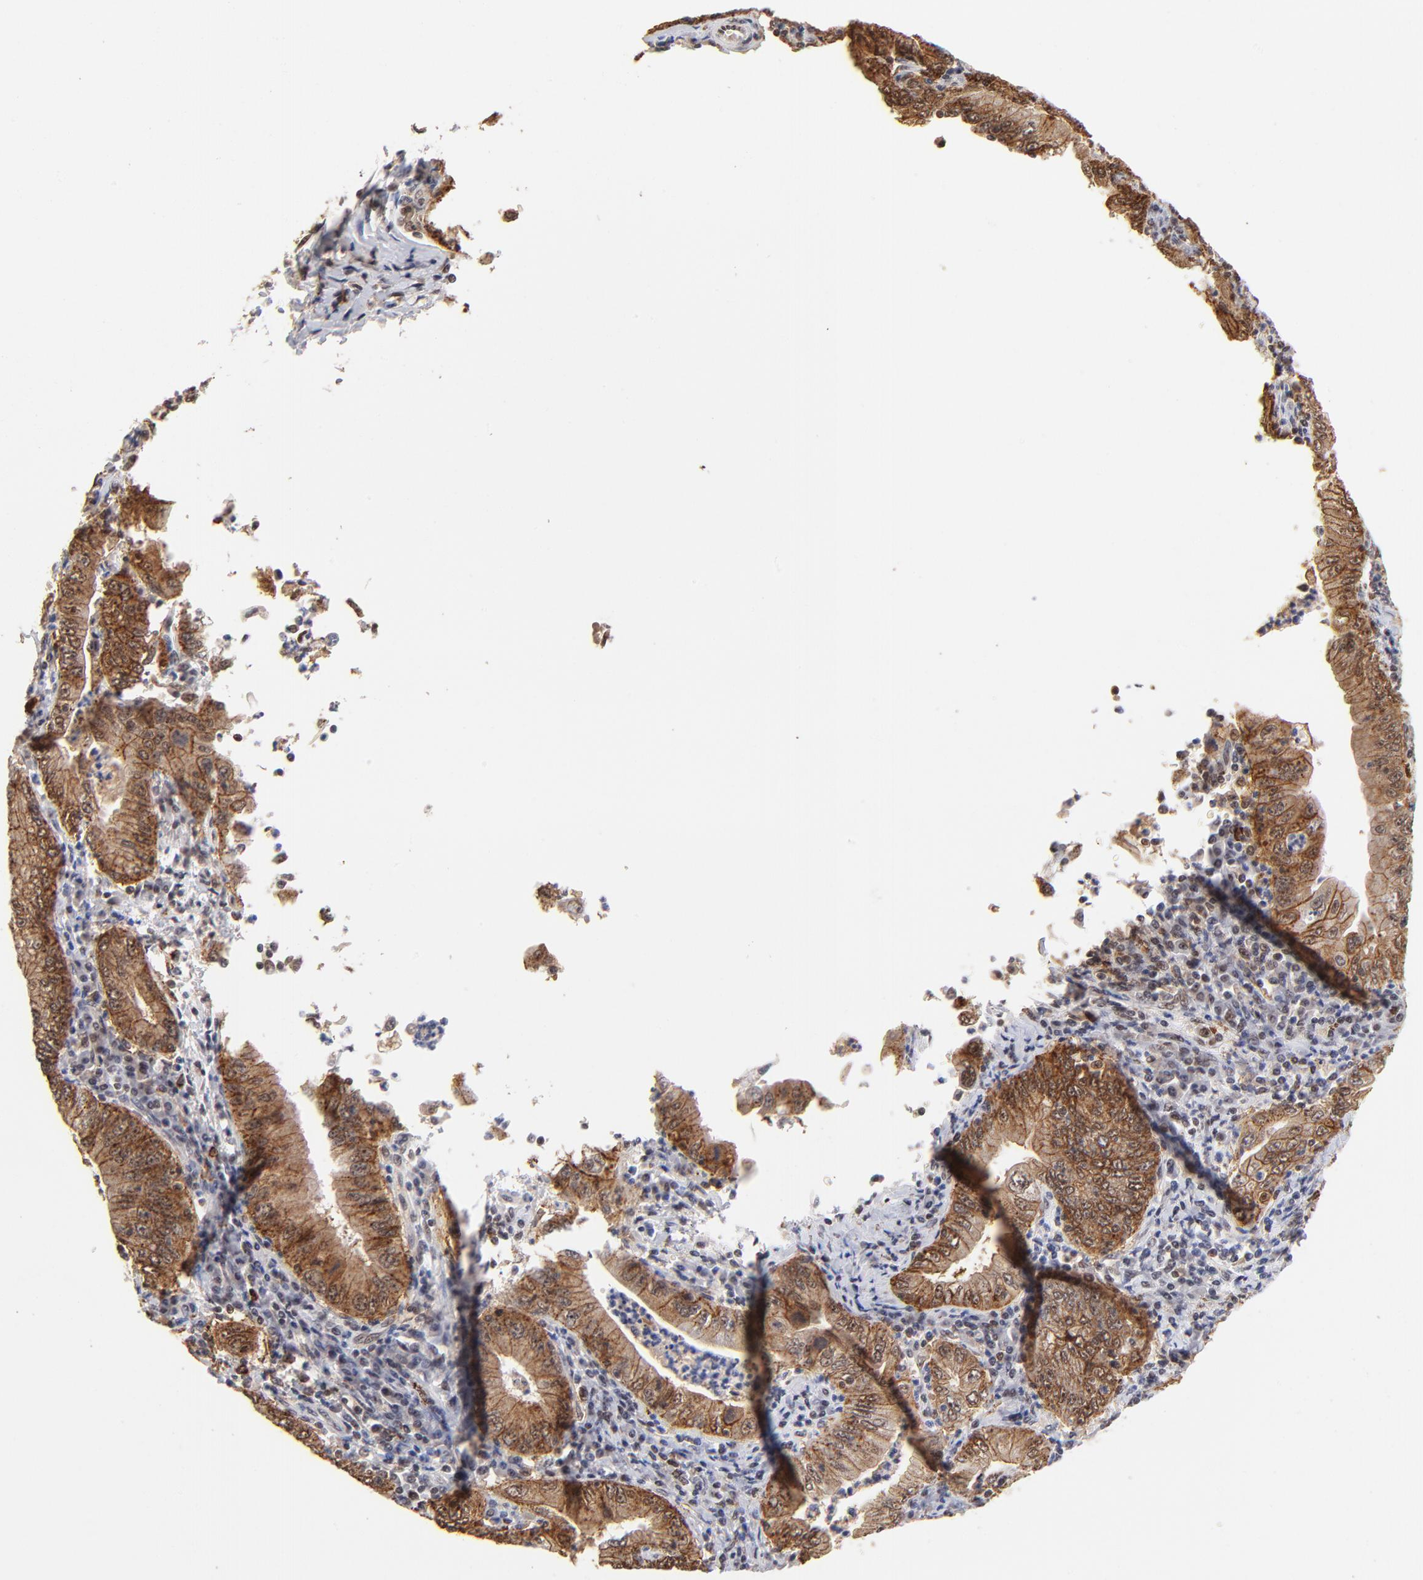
{"staining": {"intensity": "moderate", "quantity": ">75%", "location": "cytoplasmic/membranous,nuclear"}, "tissue": "stomach cancer", "cell_type": "Tumor cells", "image_type": "cancer", "snomed": [{"axis": "morphology", "description": "Normal tissue, NOS"}, {"axis": "morphology", "description": "Adenocarcinoma, NOS"}, {"axis": "topography", "description": "Esophagus"}, {"axis": "topography", "description": "Stomach, upper"}, {"axis": "topography", "description": "Peripheral nerve tissue"}], "caption": "Immunohistochemistry staining of stomach cancer, which shows medium levels of moderate cytoplasmic/membranous and nuclear positivity in approximately >75% of tumor cells indicating moderate cytoplasmic/membranous and nuclear protein positivity. The staining was performed using DAB (brown) for protein detection and nuclei were counterstained in hematoxylin (blue).", "gene": "ZNF146", "patient": {"sex": "male", "age": 62}}